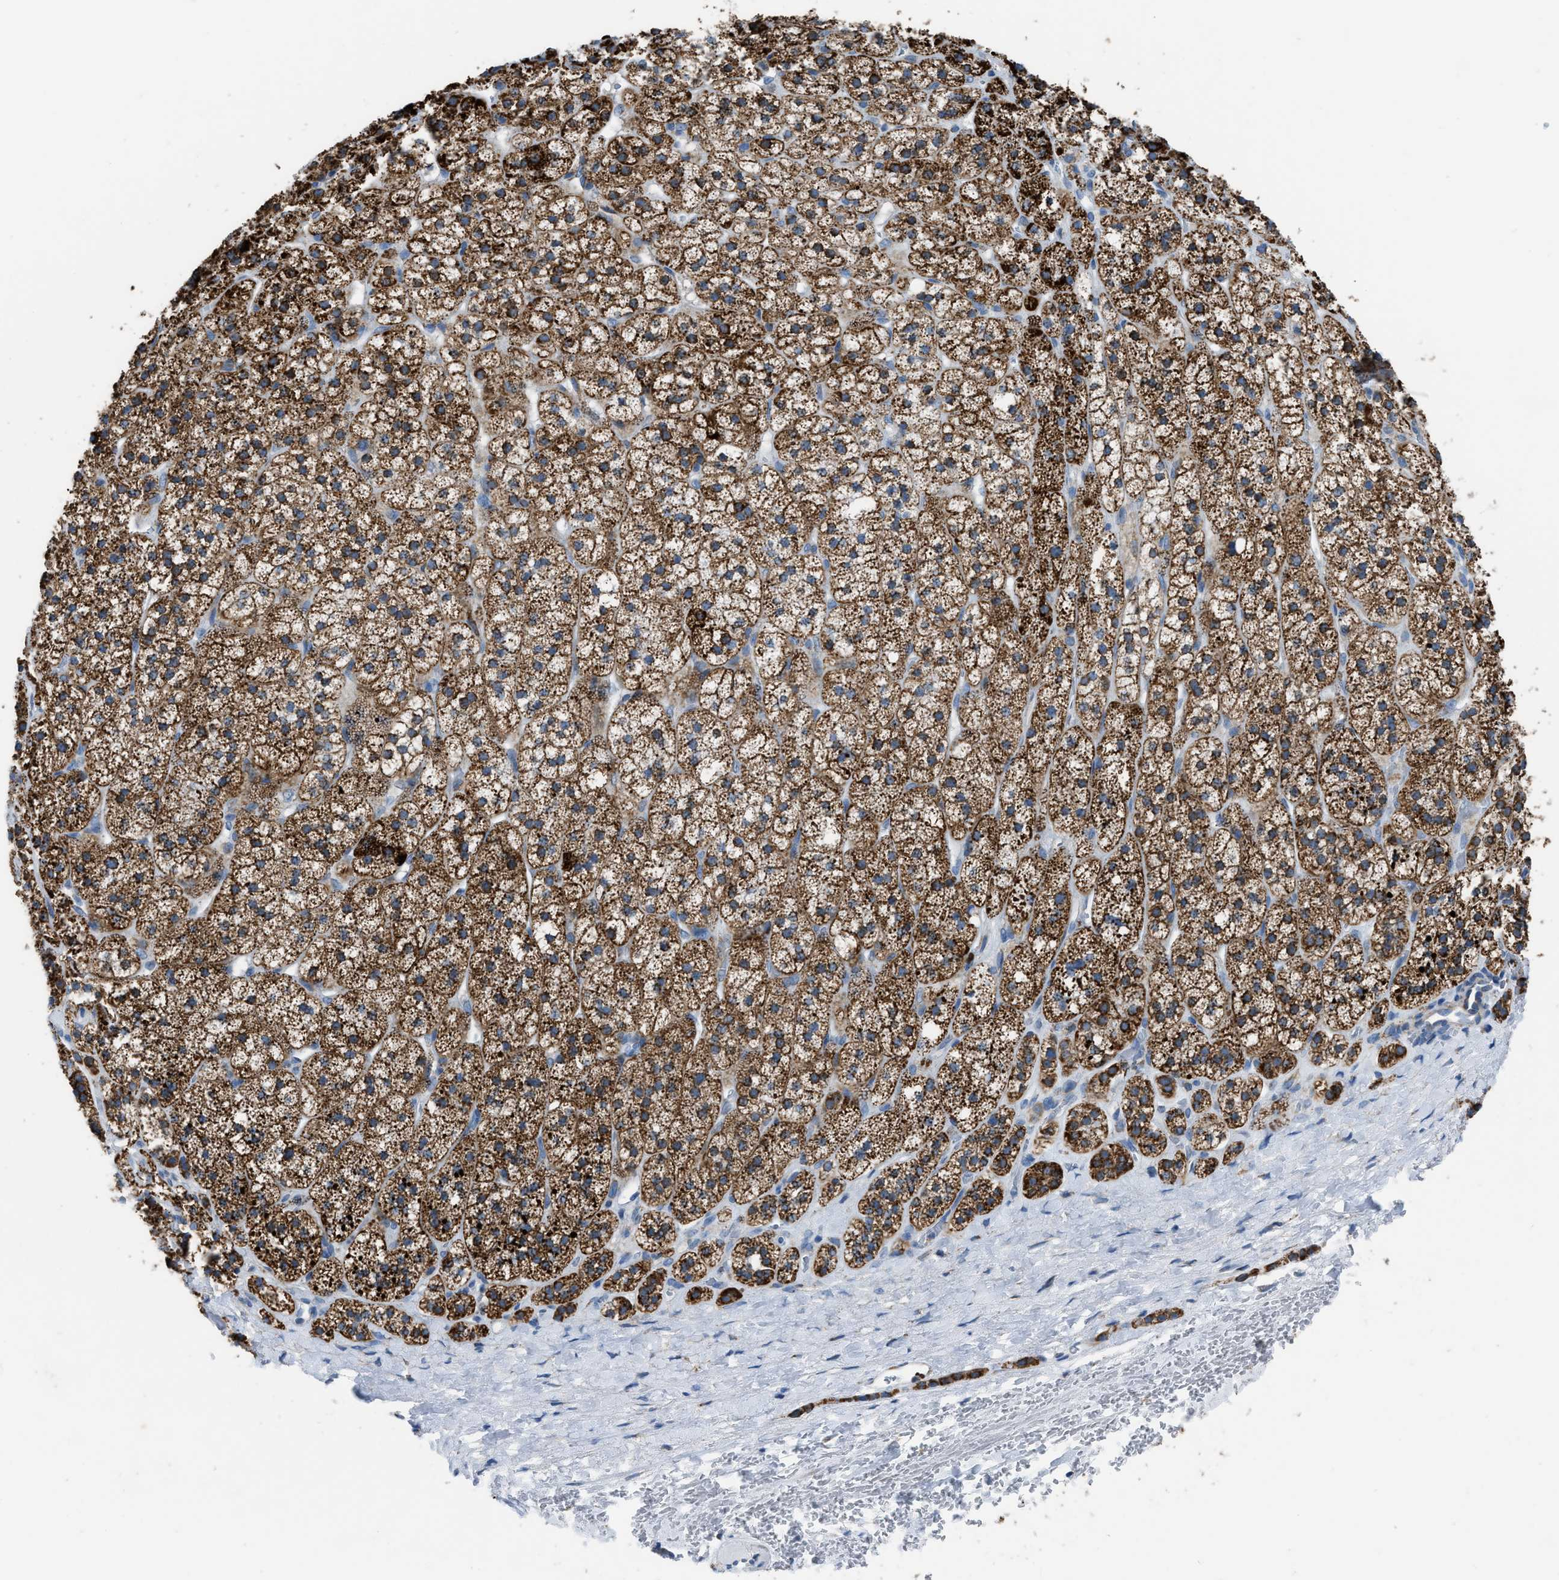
{"staining": {"intensity": "strong", "quantity": ">75%", "location": "cytoplasmic/membranous"}, "tissue": "adrenal gland", "cell_type": "Glandular cells", "image_type": "normal", "snomed": [{"axis": "morphology", "description": "Normal tissue, NOS"}, {"axis": "topography", "description": "Adrenal gland"}], "caption": "Glandular cells demonstrate high levels of strong cytoplasmic/membranous staining in approximately >75% of cells in benign human adrenal gland. (brown staining indicates protein expression, while blue staining denotes nuclei).", "gene": "ETFB", "patient": {"sex": "male", "age": 56}}